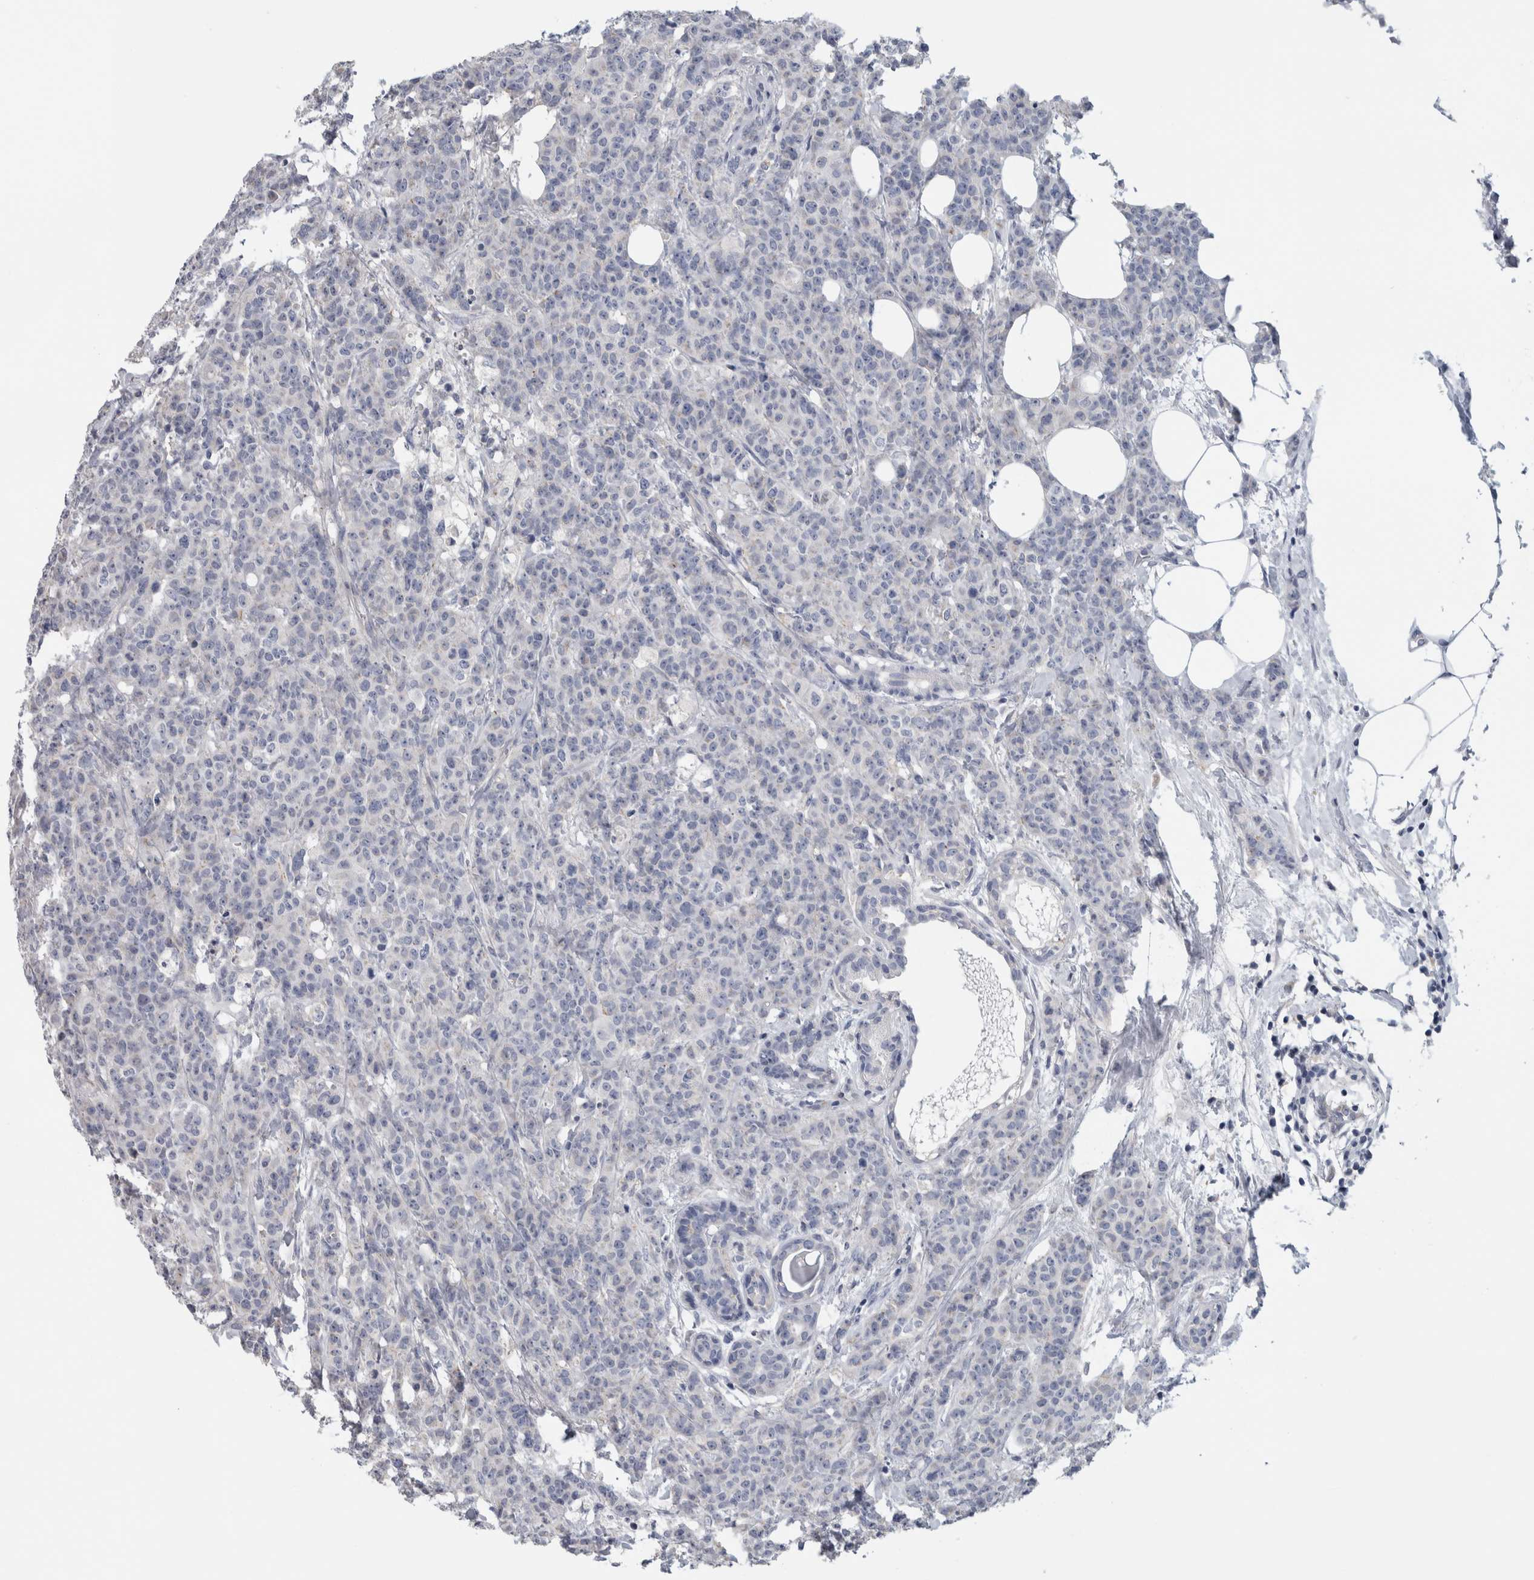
{"staining": {"intensity": "negative", "quantity": "none", "location": "none"}, "tissue": "breast cancer", "cell_type": "Tumor cells", "image_type": "cancer", "snomed": [{"axis": "morphology", "description": "Normal tissue, NOS"}, {"axis": "morphology", "description": "Duct carcinoma"}, {"axis": "topography", "description": "Breast"}], "caption": "Immunohistochemistry micrograph of neoplastic tissue: human breast cancer (invasive ductal carcinoma) stained with DAB reveals no significant protein positivity in tumor cells.", "gene": "TARBP1", "patient": {"sex": "female", "age": 40}}